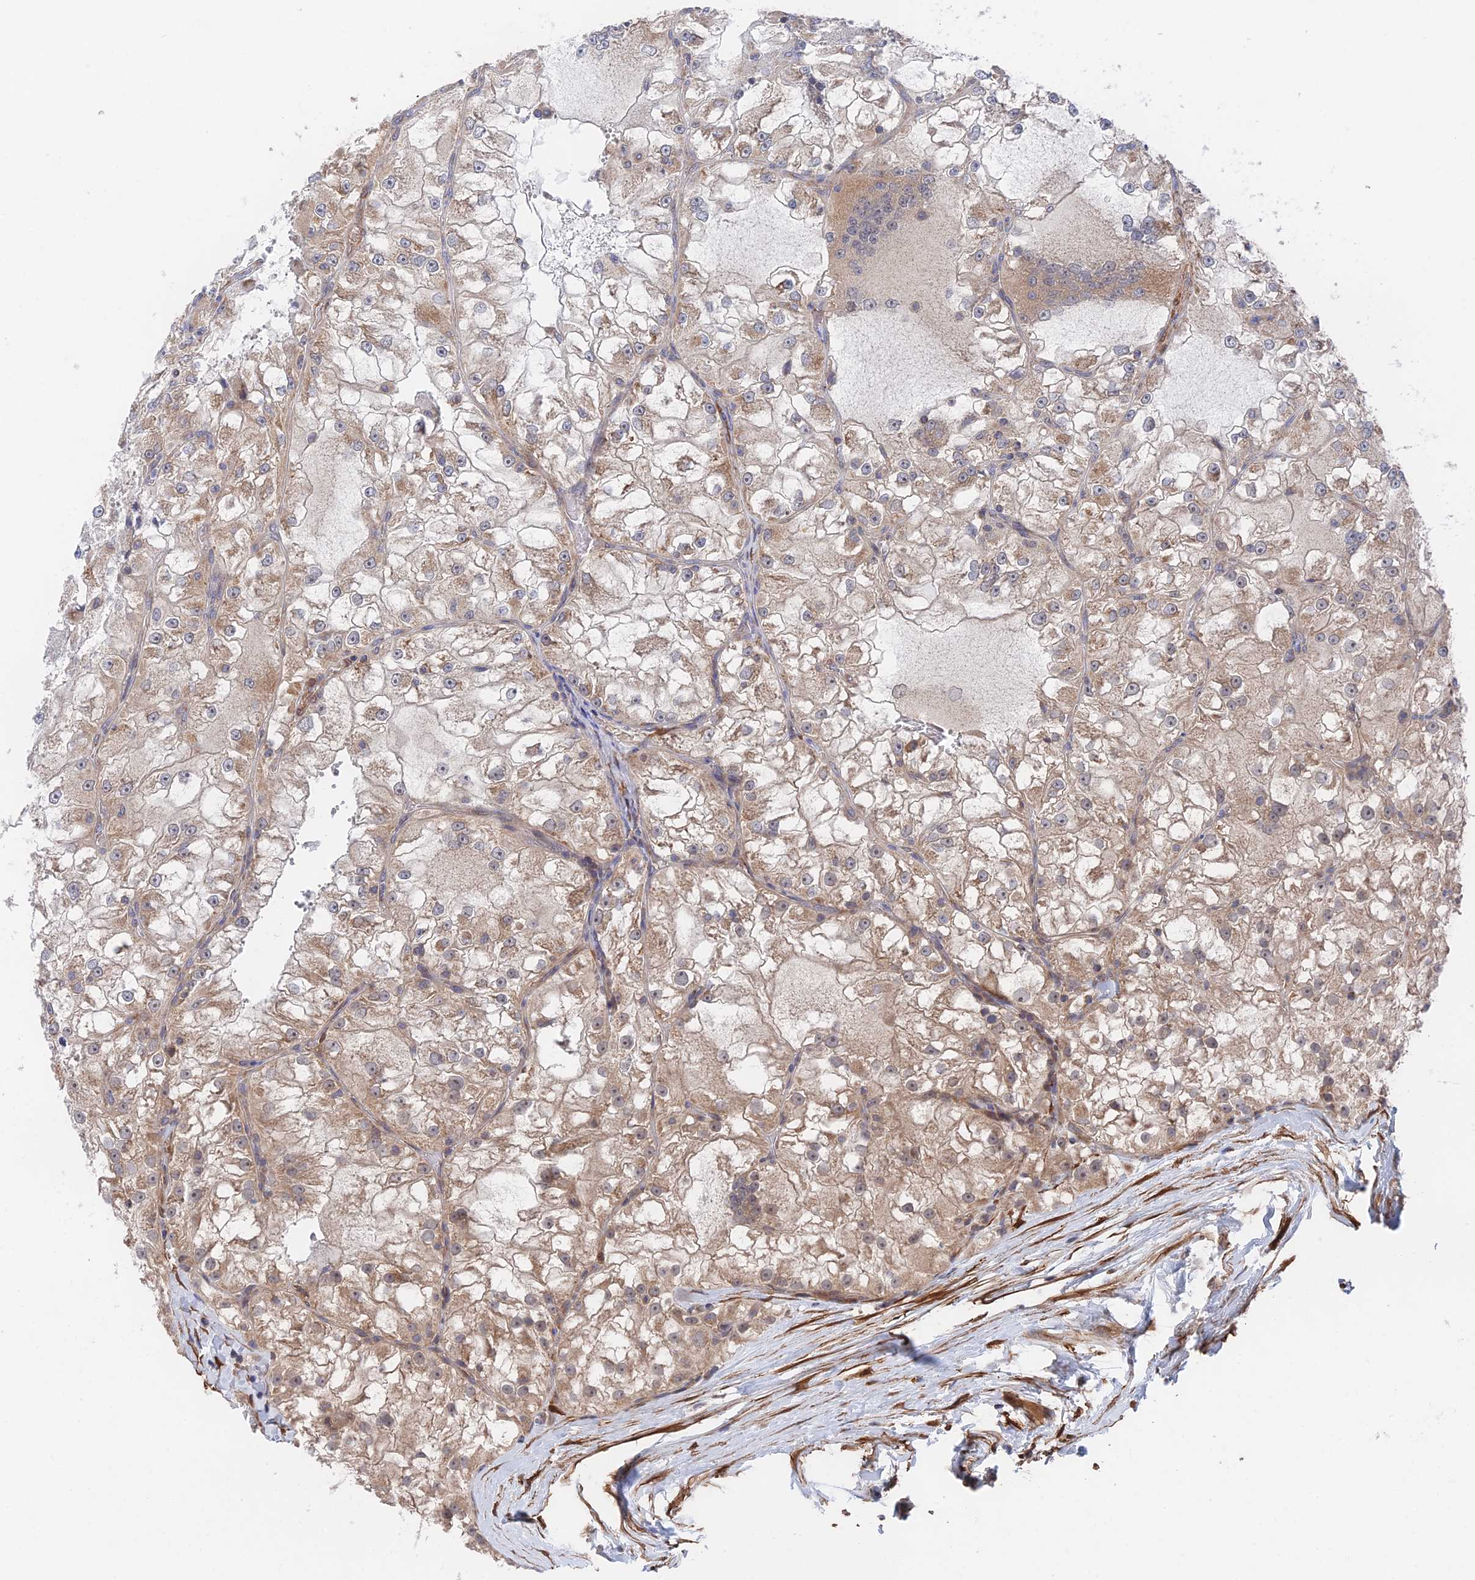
{"staining": {"intensity": "weak", "quantity": "25%-75%", "location": "cytoplasmic/membranous"}, "tissue": "renal cancer", "cell_type": "Tumor cells", "image_type": "cancer", "snomed": [{"axis": "morphology", "description": "Adenocarcinoma, NOS"}, {"axis": "topography", "description": "Kidney"}], "caption": "Human renal cancer stained with a brown dye displays weak cytoplasmic/membranous positive expression in approximately 25%-75% of tumor cells.", "gene": "ZNF320", "patient": {"sex": "female", "age": 72}}